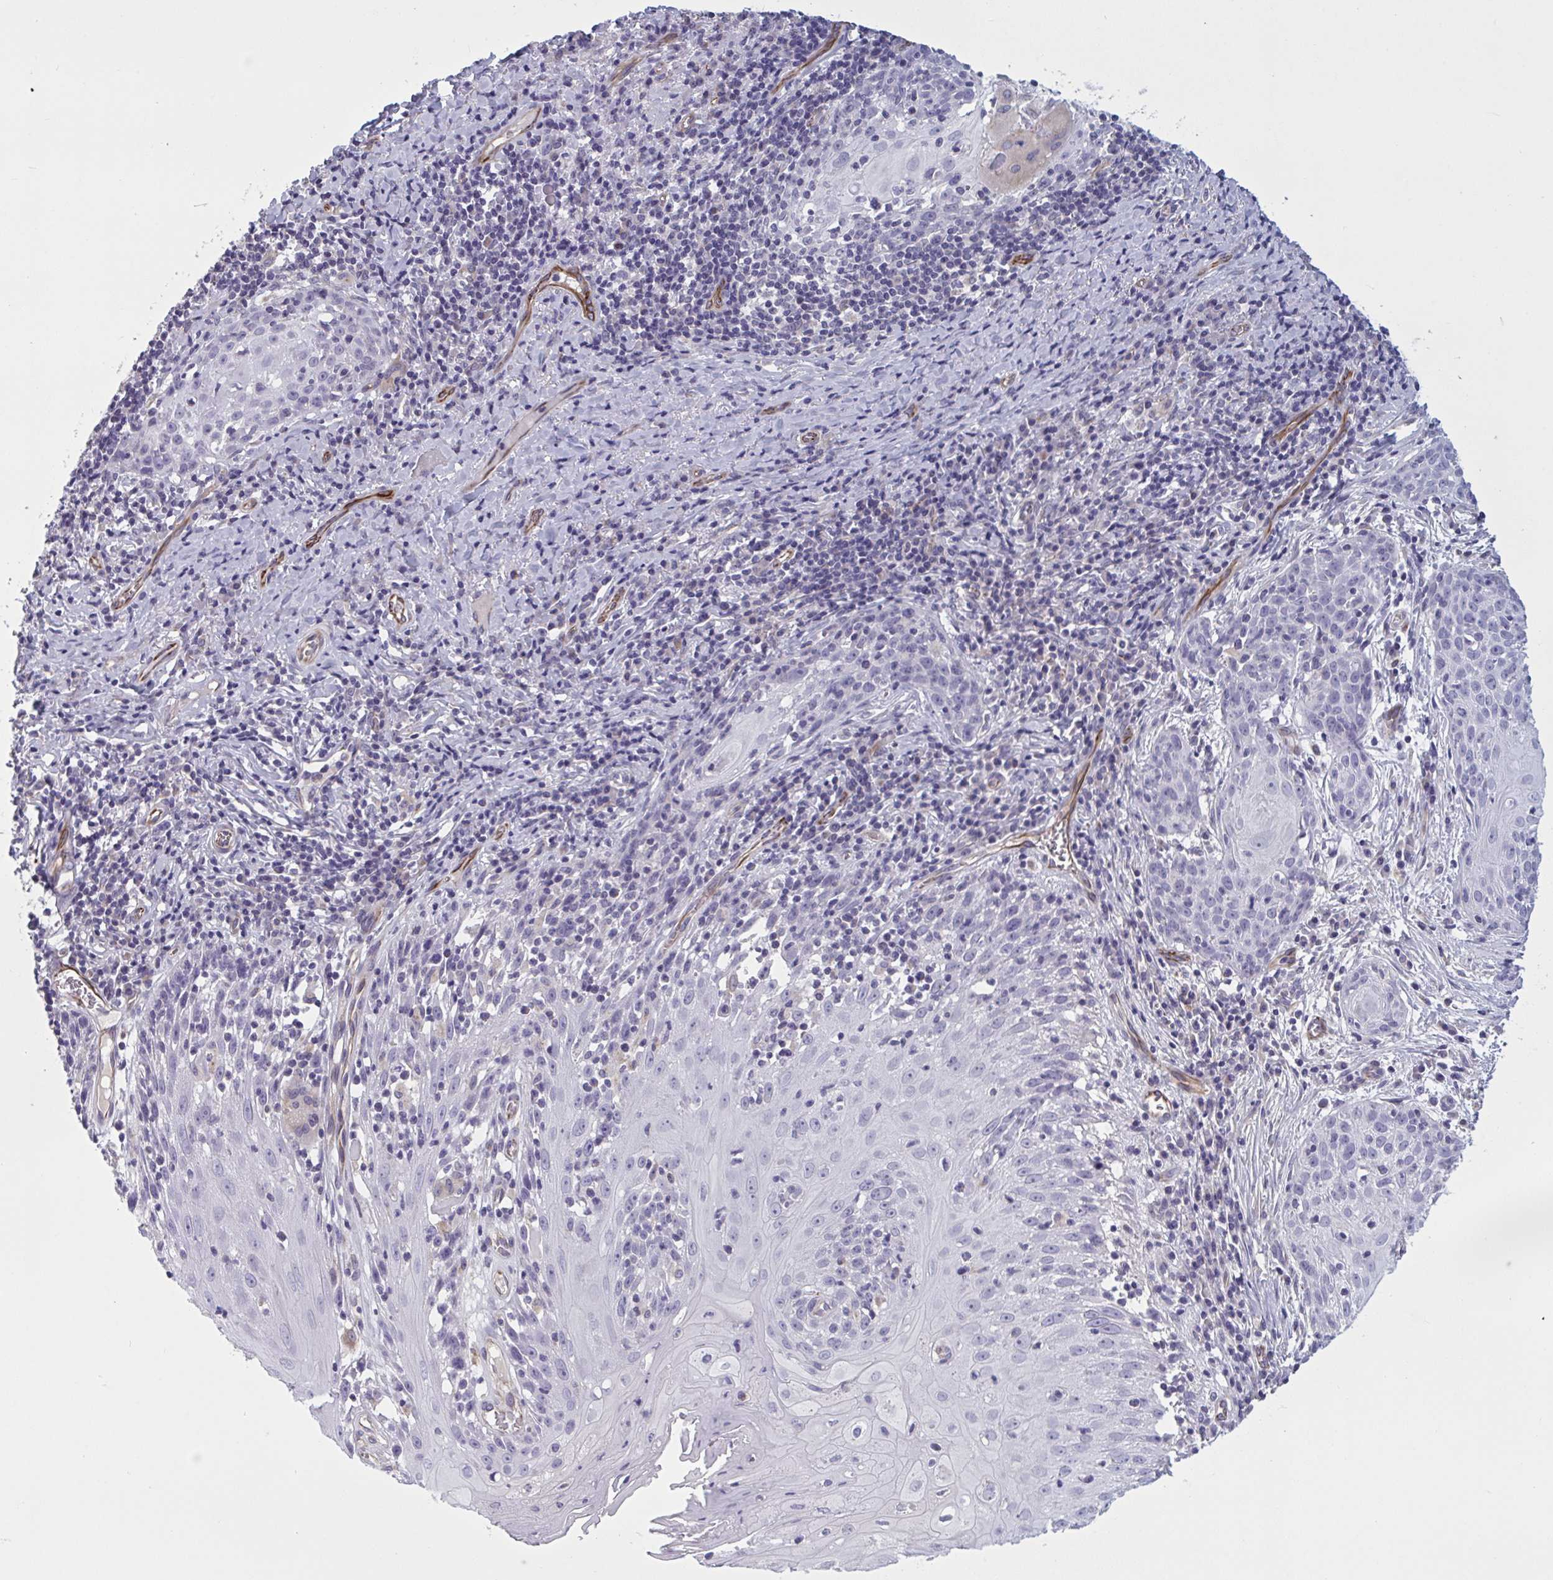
{"staining": {"intensity": "negative", "quantity": "none", "location": "none"}, "tissue": "skin cancer", "cell_type": "Tumor cells", "image_type": "cancer", "snomed": [{"axis": "morphology", "description": "Squamous cell carcinoma, NOS"}, {"axis": "topography", "description": "Skin"}, {"axis": "topography", "description": "Vulva"}], "caption": "The immunohistochemistry photomicrograph has no significant expression in tumor cells of skin squamous cell carcinoma tissue.", "gene": "OR1L3", "patient": {"sex": "female", "age": 76}}